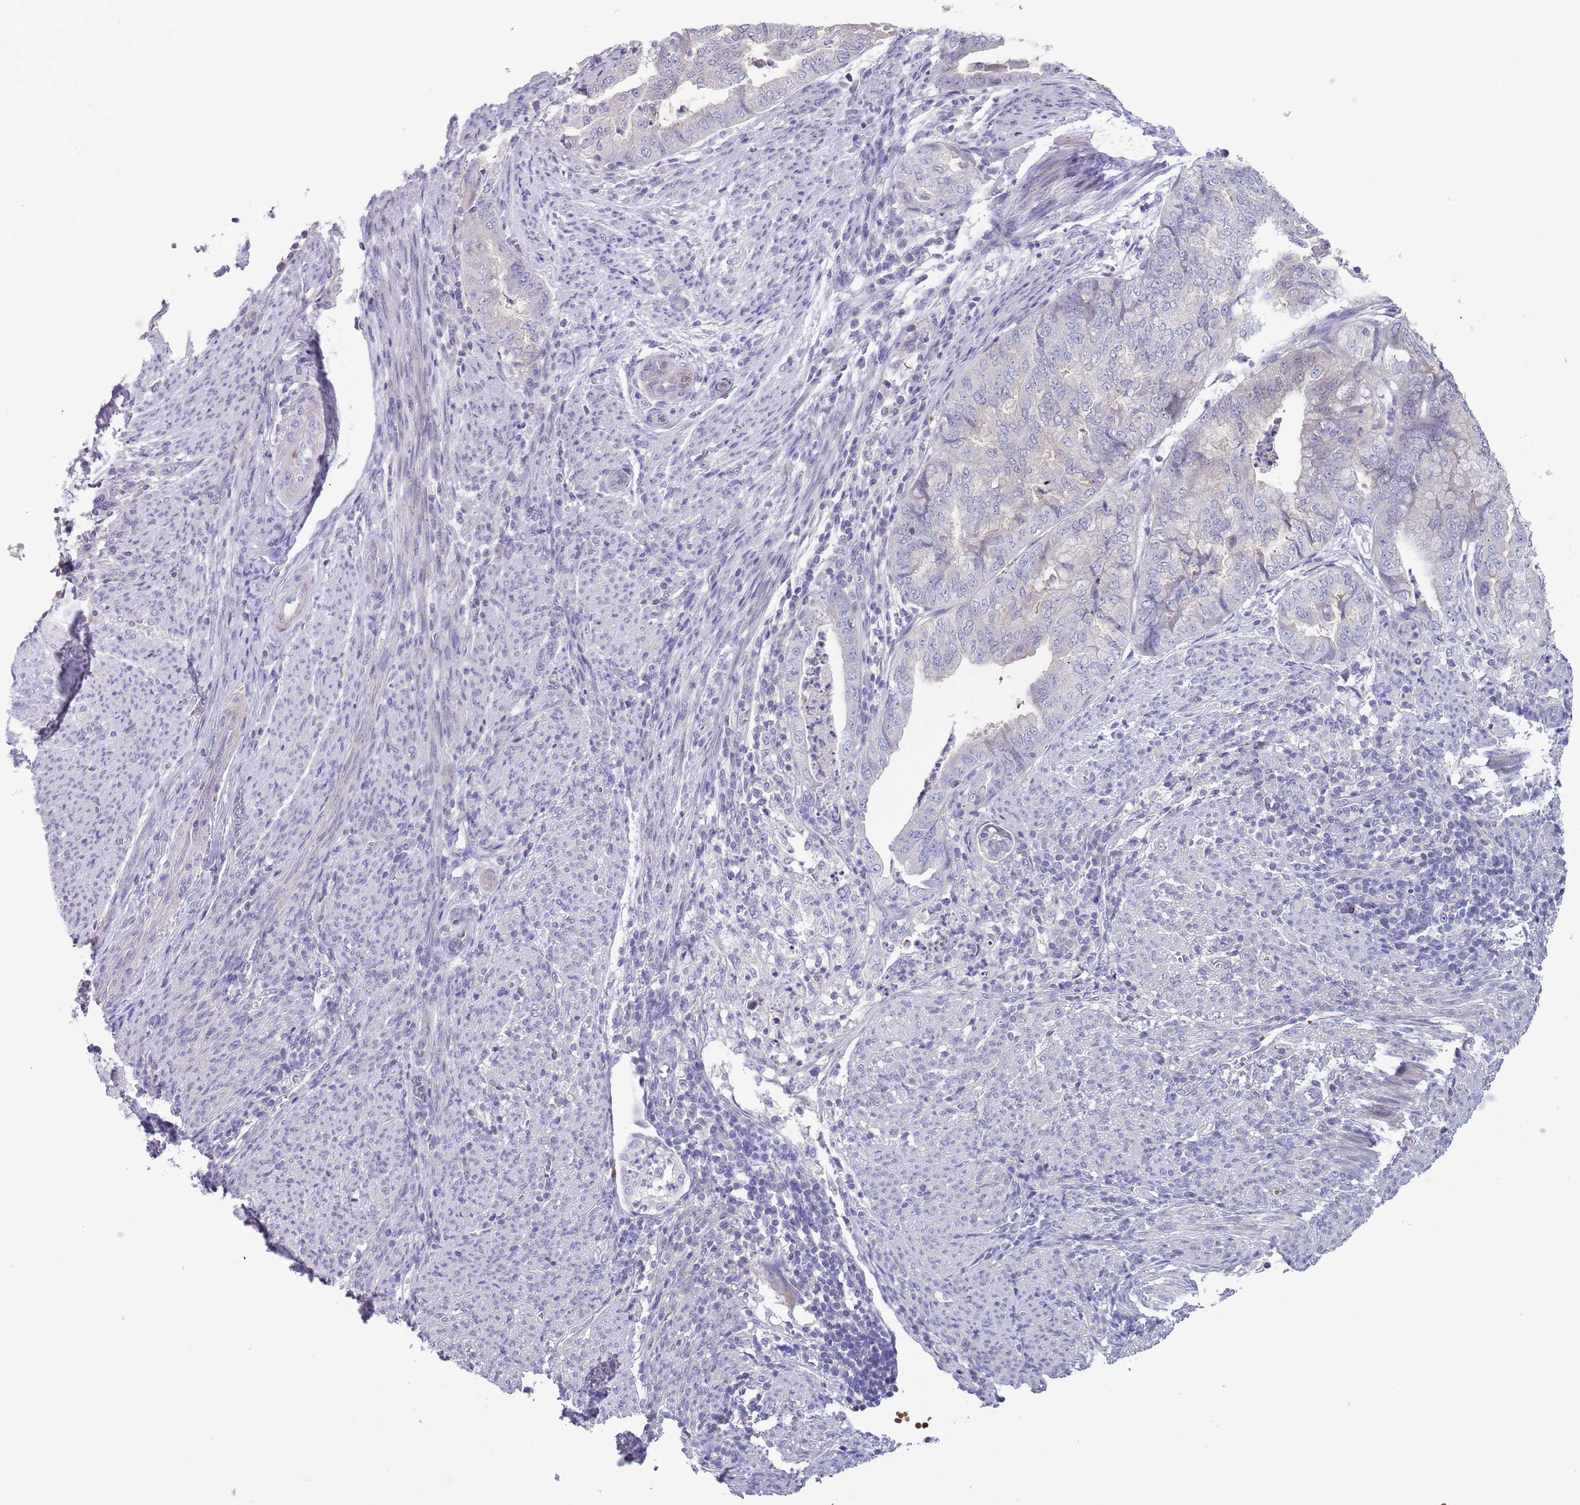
{"staining": {"intensity": "negative", "quantity": "none", "location": "none"}, "tissue": "endometrial cancer", "cell_type": "Tumor cells", "image_type": "cancer", "snomed": [{"axis": "morphology", "description": "Adenocarcinoma, NOS"}, {"axis": "topography", "description": "Endometrium"}], "caption": "Immunohistochemistry (IHC) photomicrograph of neoplastic tissue: endometrial adenocarcinoma stained with DAB (3,3'-diaminobenzidine) demonstrates no significant protein expression in tumor cells.", "gene": "ZNF14", "patient": {"sex": "female", "age": 79}}